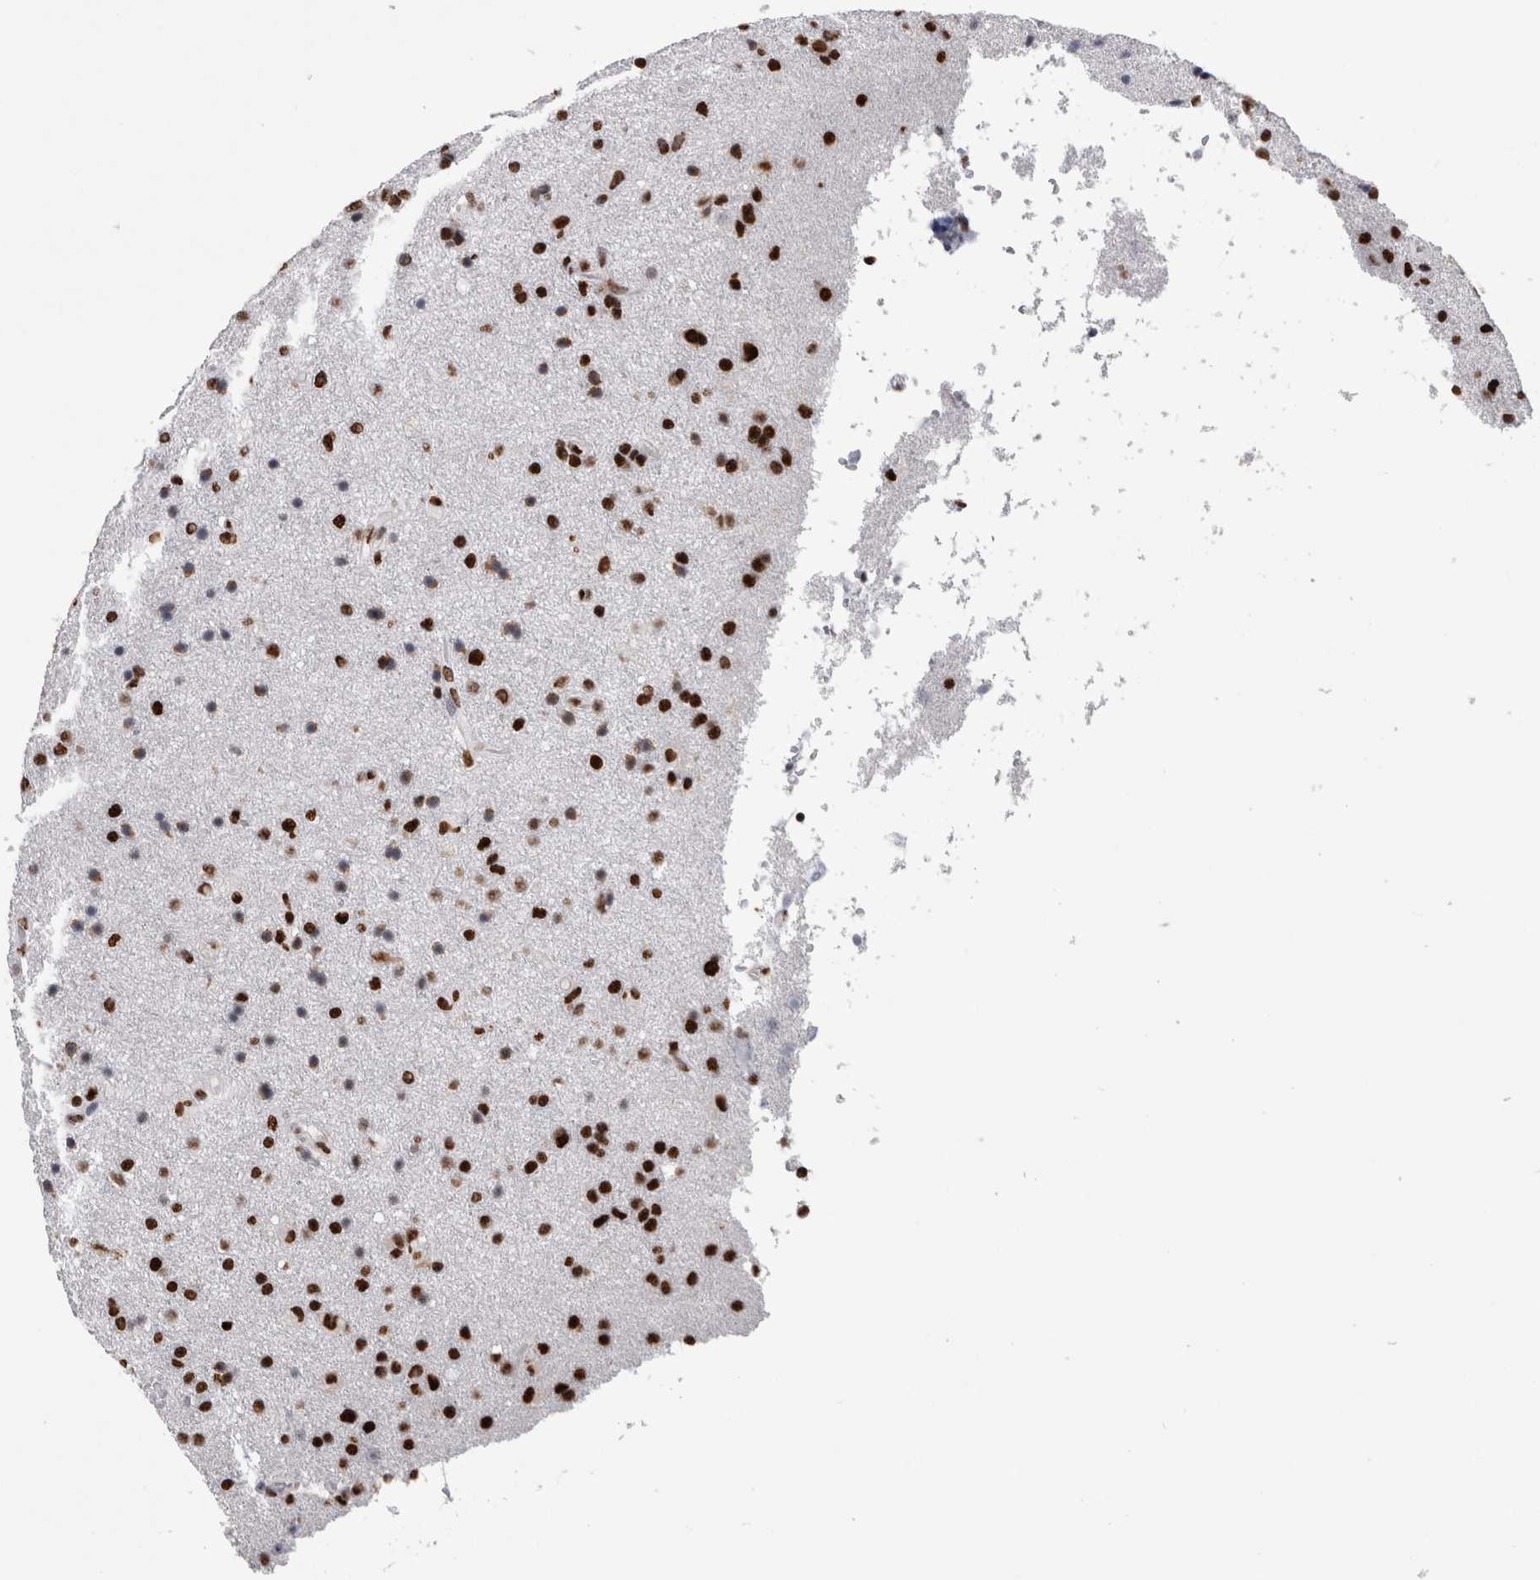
{"staining": {"intensity": "strong", "quantity": ">75%", "location": "nuclear"}, "tissue": "glioma", "cell_type": "Tumor cells", "image_type": "cancer", "snomed": [{"axis": "morphology", "description": "Glioma, malignant, High grade"}, {"axis": "topography", "description": "Brain"}], "caption": "Human malignant glioma (high-grade) stained with a brown dye demonstrates strong nuclear positive staining in approximately >75% of tumor cells.", "gene": "ALPK3", "patient": {"sex": "male", "age": 72}}